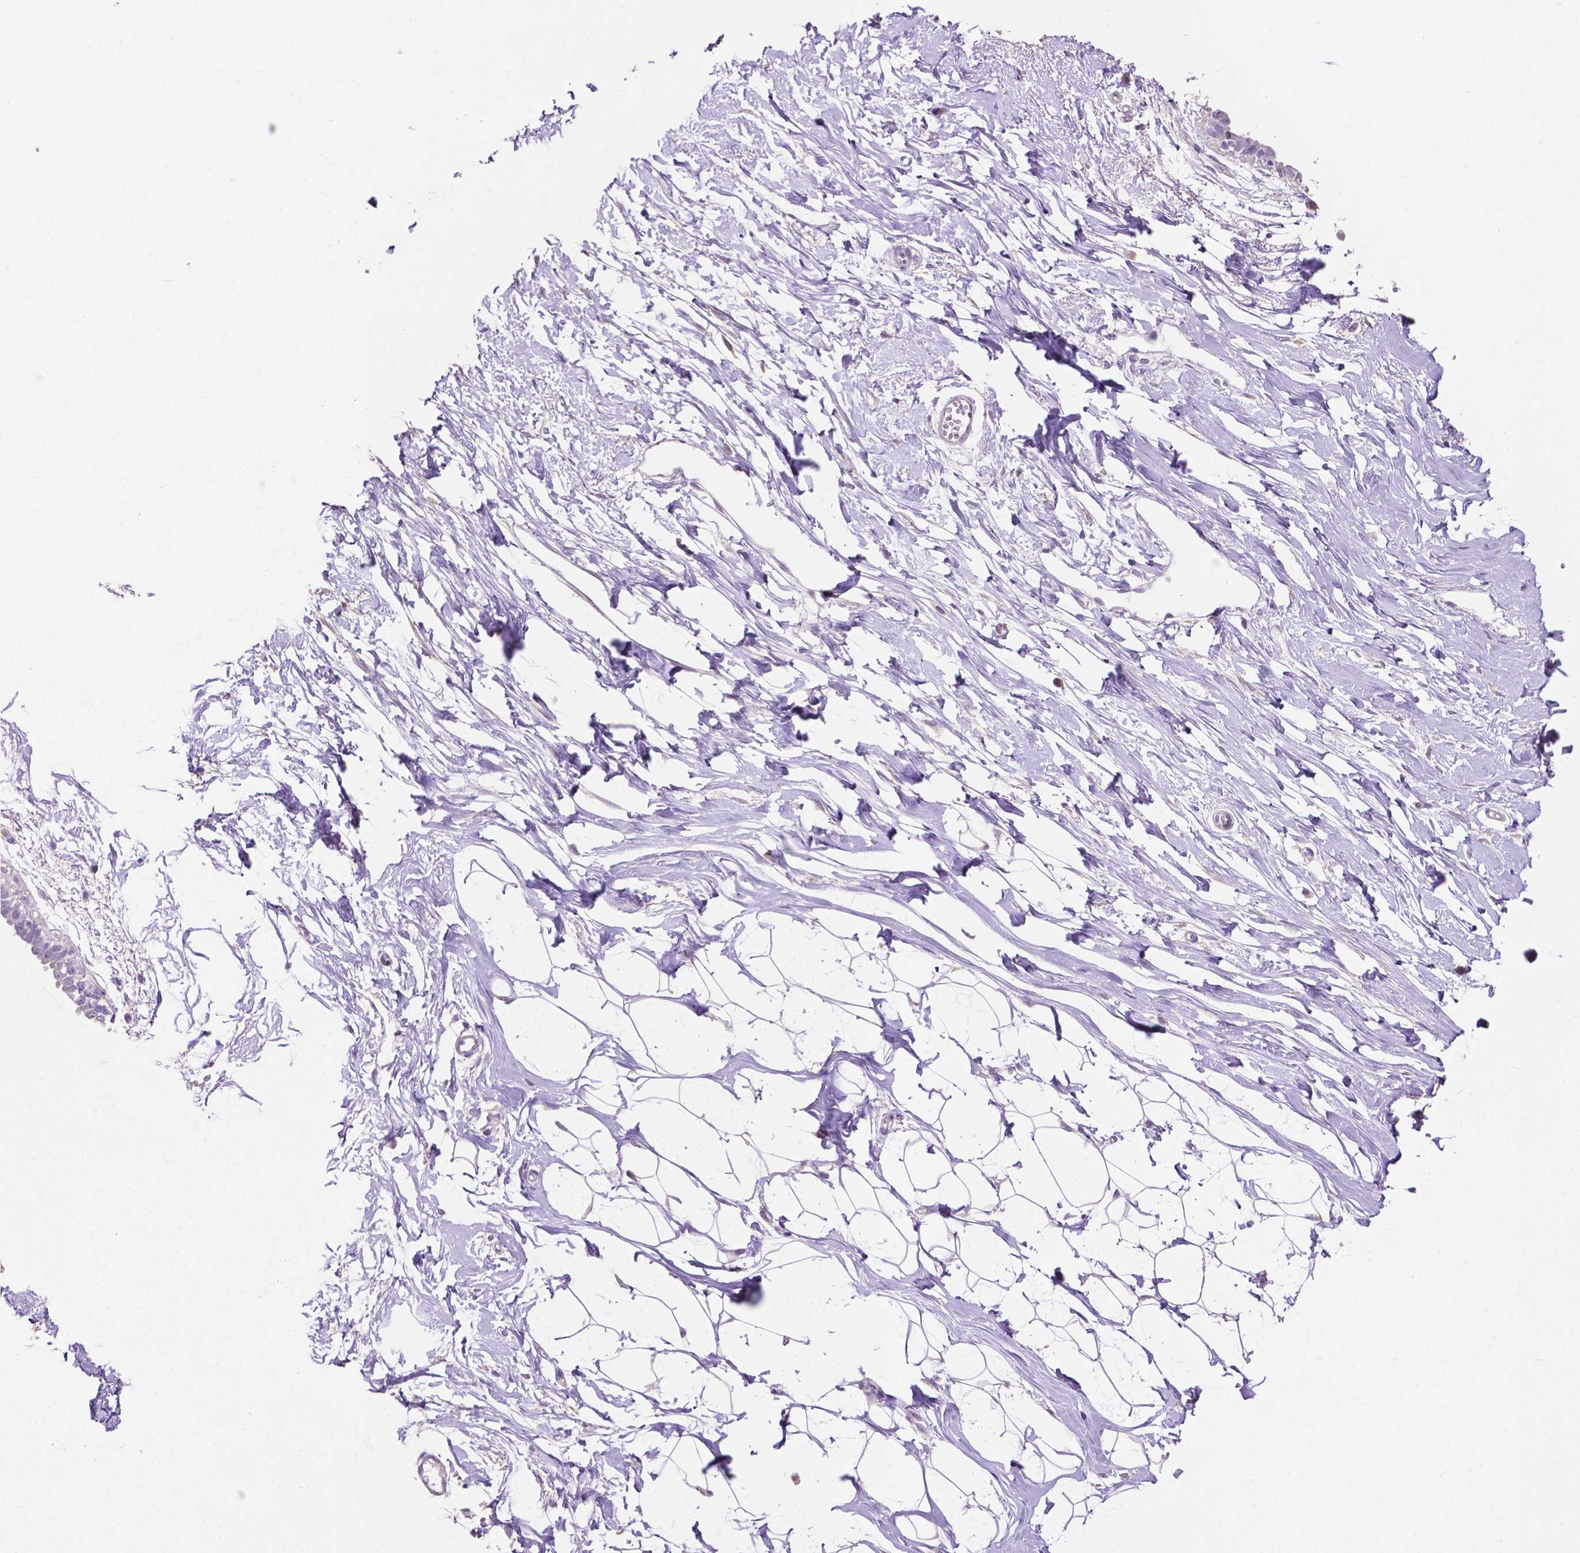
{"staining": {"intensity": "negative", "quantity": "none", "location": "none"}, "tissue": "breast", "cell_type": "Adipocytes", "image_type": "normal", "snomed": [{"axis": "morphology", "description": "Normal tissue, NOS"}, {"axis": "topography", "description": "Breast"}], "caption": "Immunohistochemistry of benign human breast reveals no expression in adipocytes. The staining was performed using DAB to visualize the protein expression in brown, while the nuclei were stained in blue with hematoxylin (Magnification: 20x).", "gene": "CLDN17", "patient": {"sex": "female", "age": 49}}